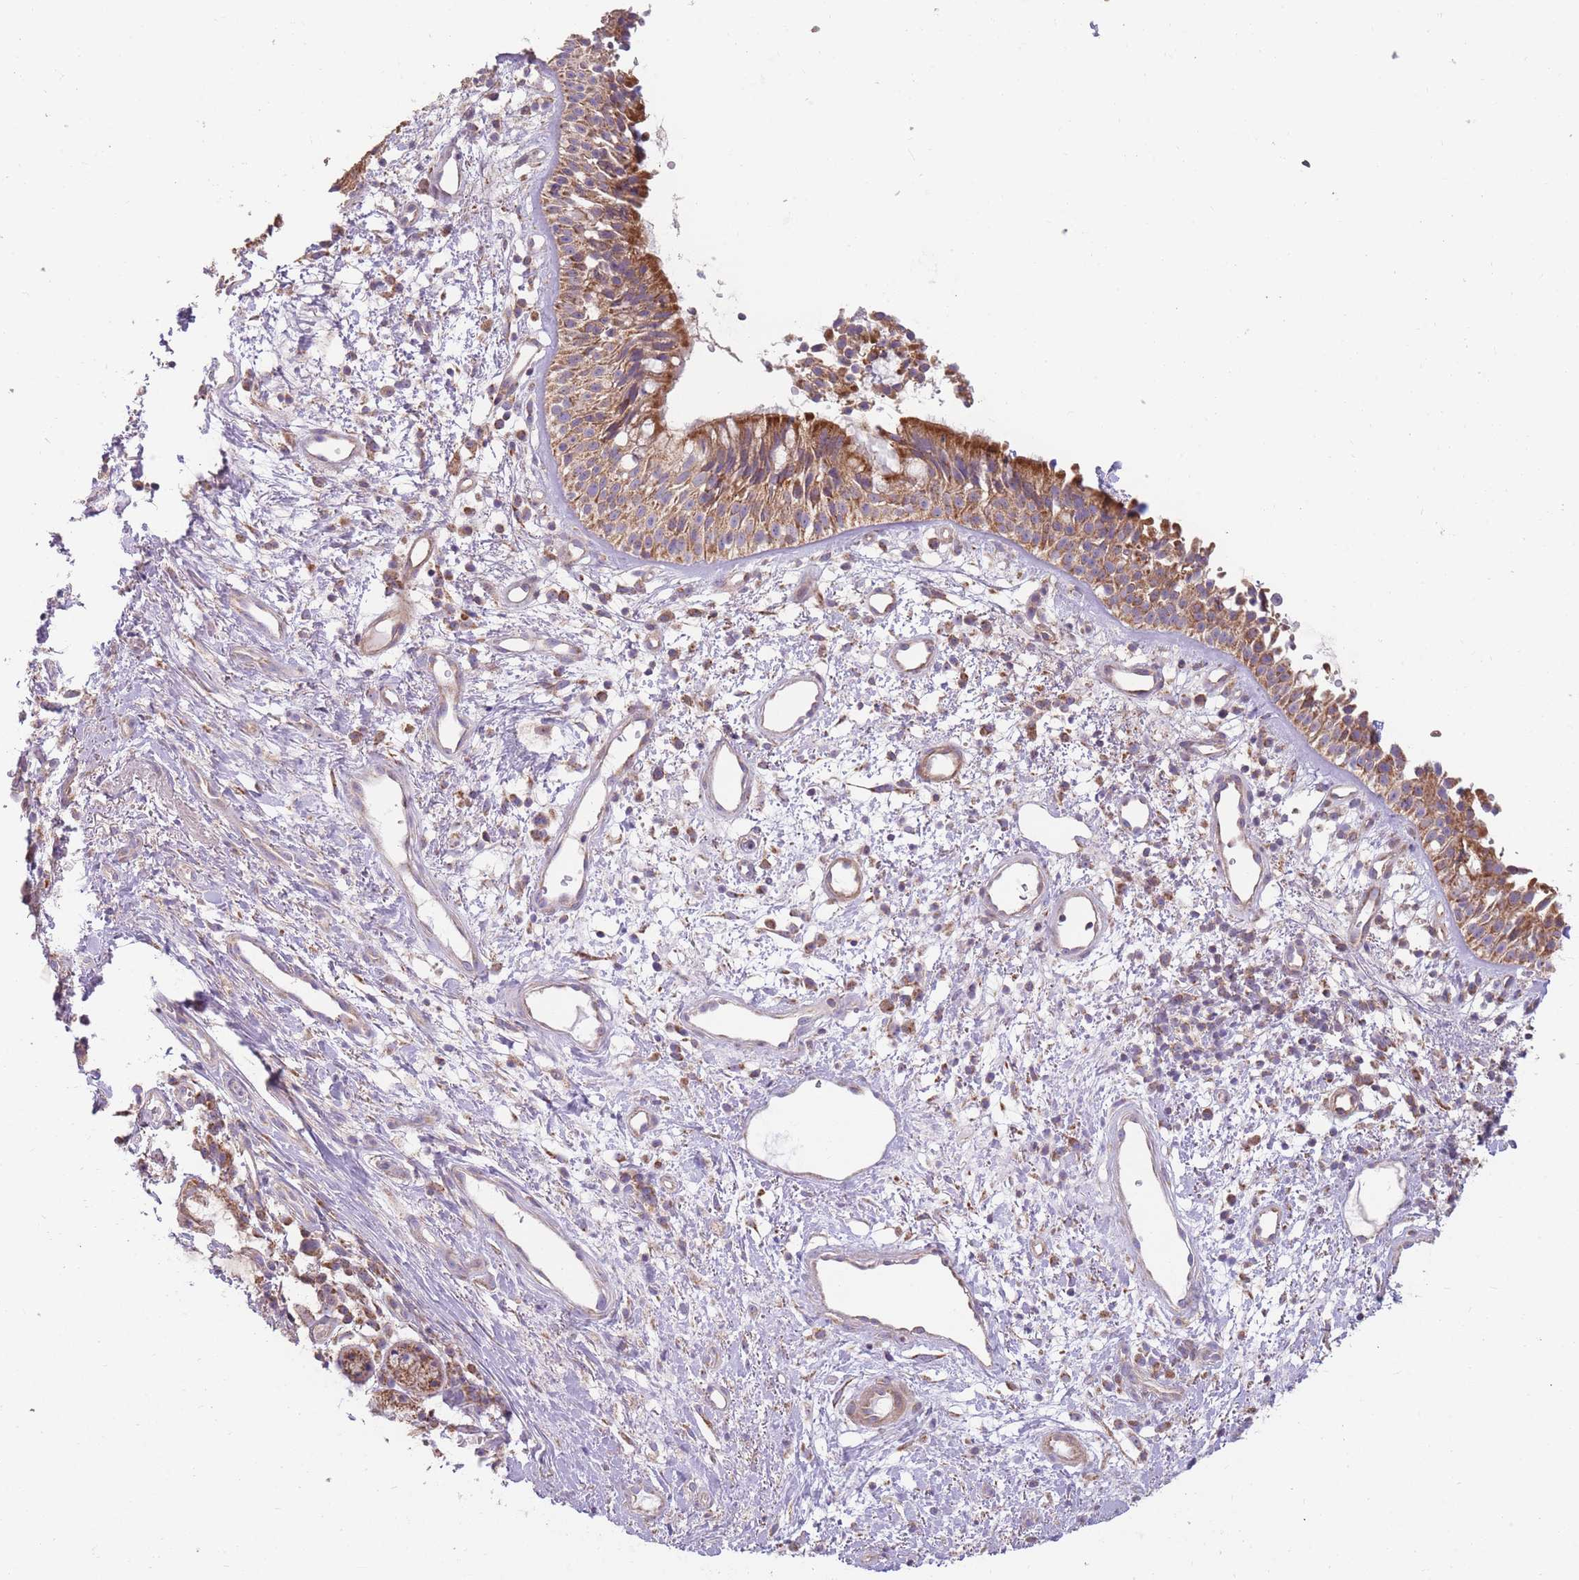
{"staining": {"intensity": "moderate", "quantity": ">75%", "location": "cytoplasmic/membranous"}, "tissue": "nasopharynx", "cell_type": "Respiratory epithelial cells", "image_type": "normal", "snomed": [{"axis": "morphology", "description": "Normal tissue, NOS"}, {"axis": "topography", "description": "Cartilage tissue"}, {"axis": "topography", "description": "Nasopharynx"}, {"axis": "topography", "description": "Thyroid gland"}], "caption": "An IHC micrograph of normal tissue is shown. Protein staining in brown shows moderate cytoplasmic/membranous positivity in nasopharynx within respiratory epithelial cells.", "gene": "ENSG00000255639", "patient": {"sex": "male", "age": 63}}